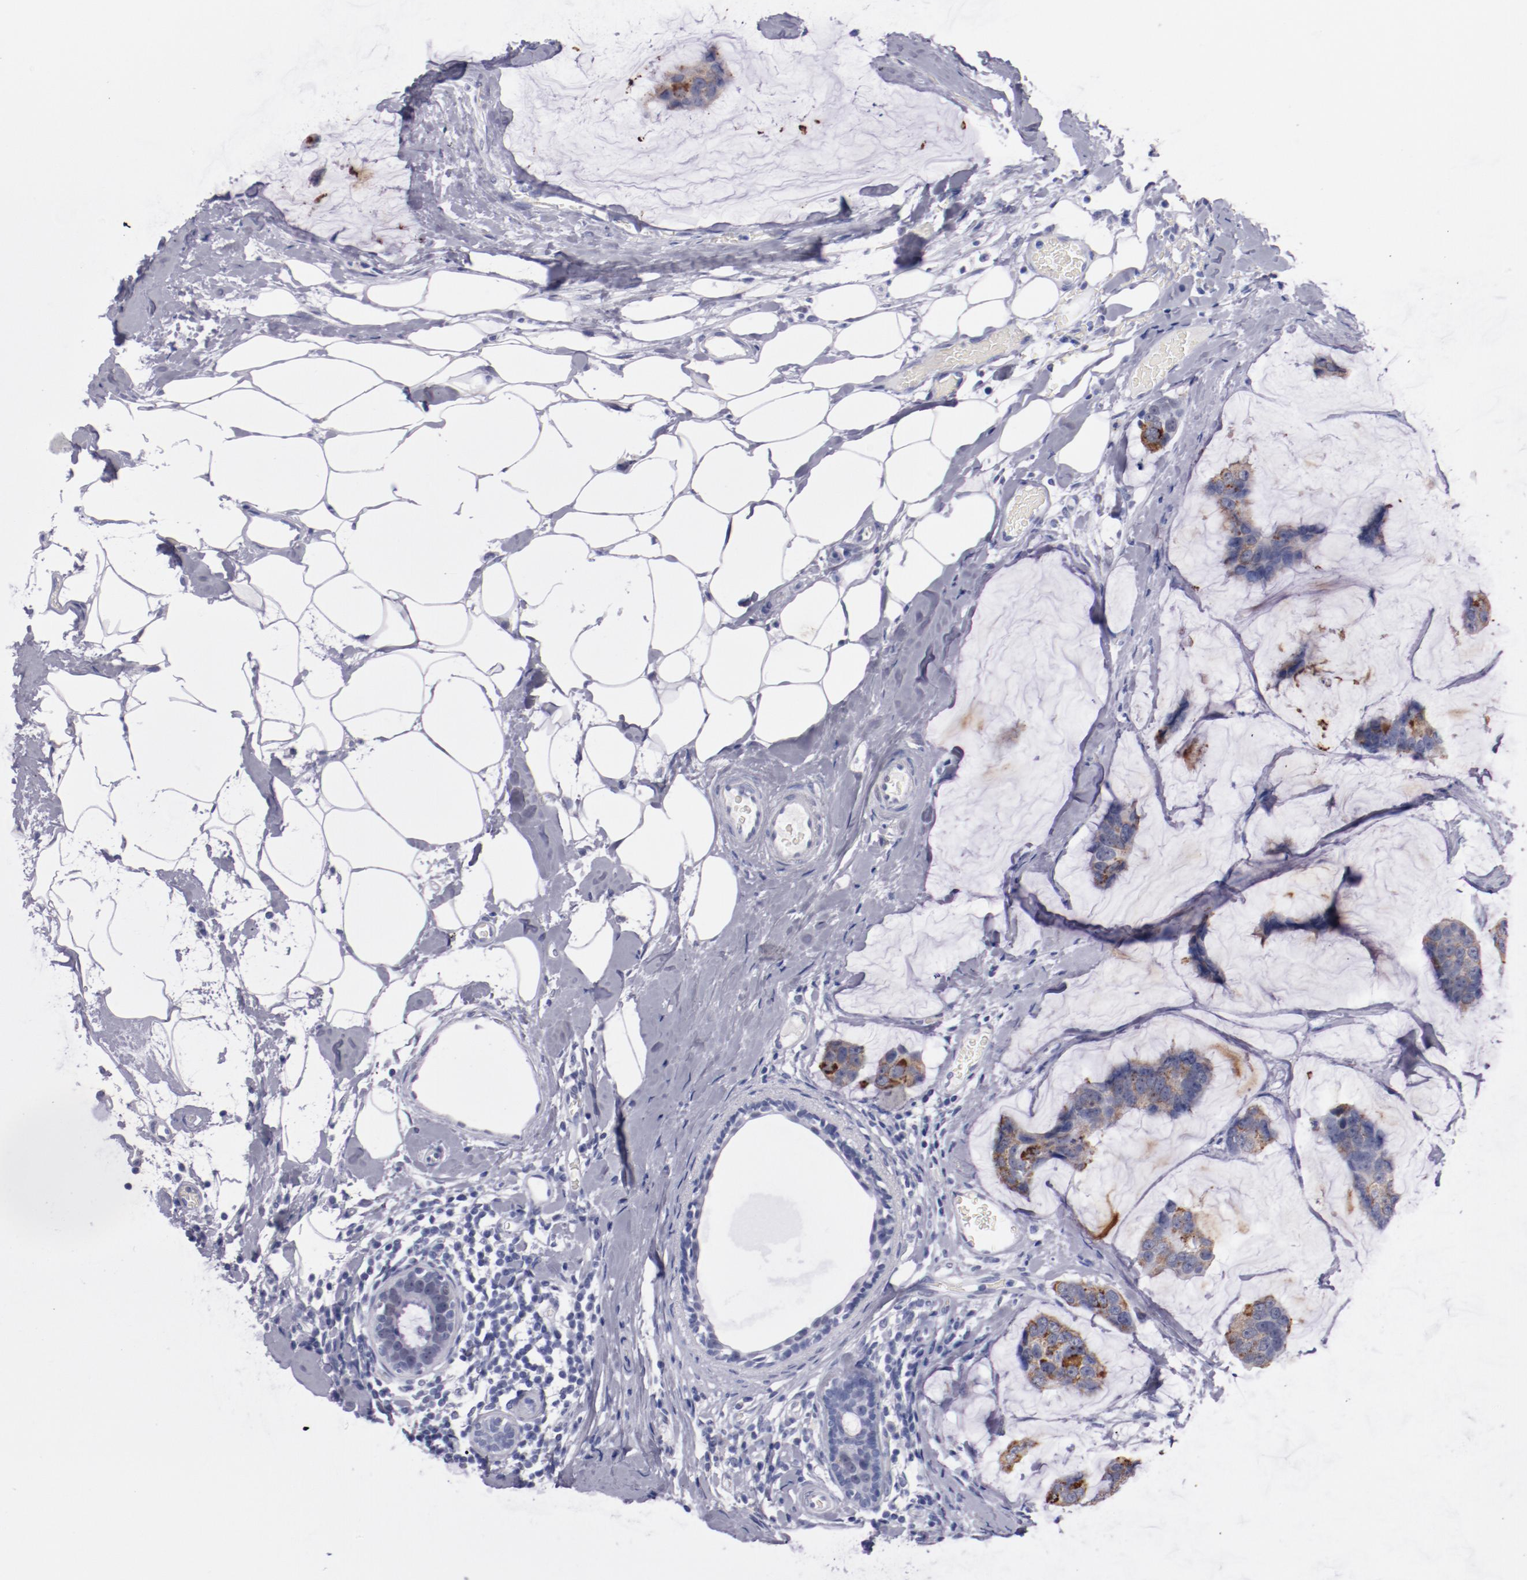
{"staining": {"intensity": "moderate", "quantity": "<25%", "location": "cytoplasmic/membranous"}, "tissue": "breast cancer", "cell_type": "Tumor cells", "image_type": "cancer", "snomed": [{"axis": "morphology", "description": "Normal tissue, NOS"}, {"axis": "morphology", "description": "Duct carcinoma"}, {"axis": "topography", "description": "Breast"}], "caption": "Moderate cytoplasmic/membranous protein staining is identified in about <25% of tumor cells in breast cancer (invasive ductal carcinoma).", "gene": "HNF1B", "patient": {"sex": "female", "age": 50}}